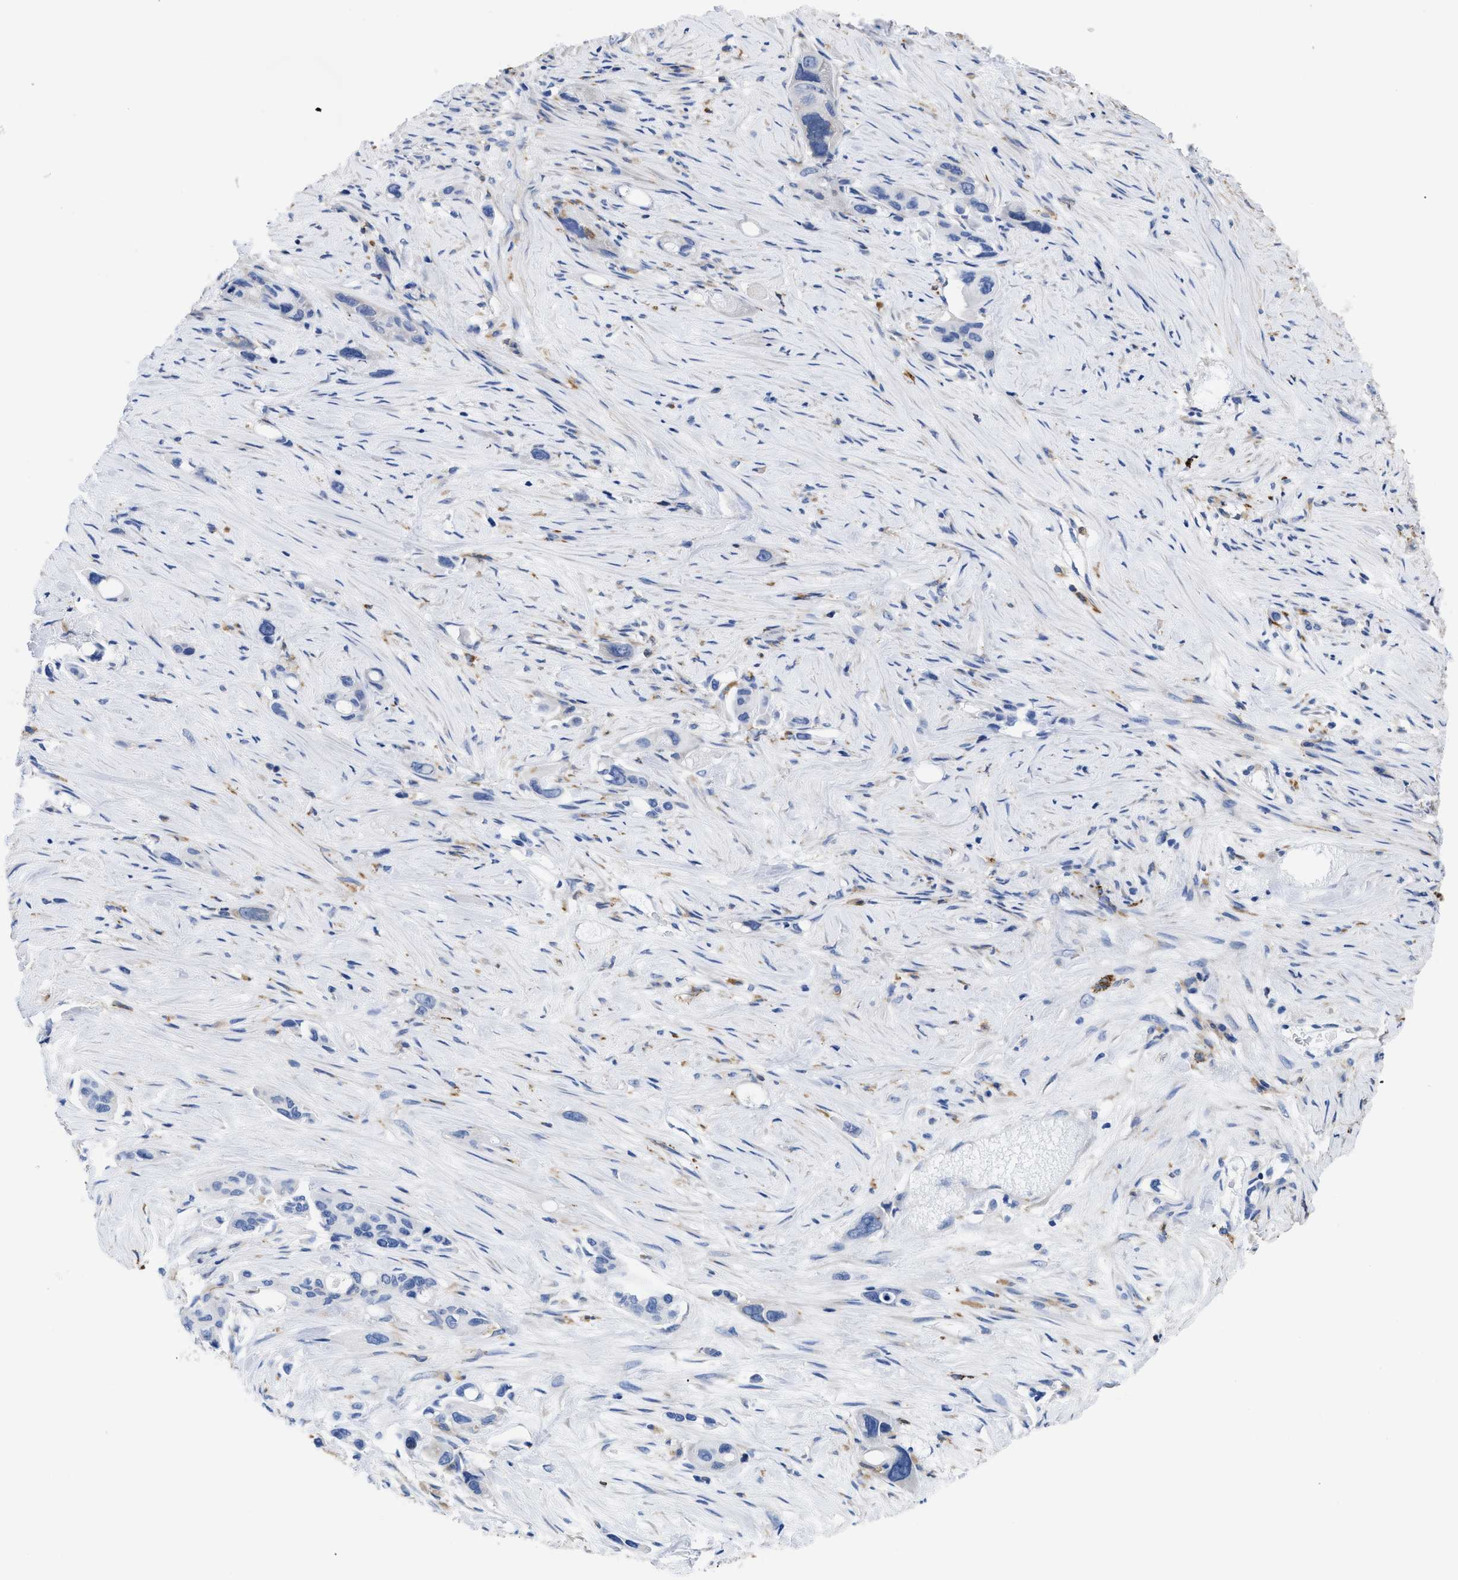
{"staining": {"intensity": "negative", "quantity": "none", "location": "none"}, "tissue": "pancreatic cancer", "cell_type": "Tumor cells", "image_type": "cancer", "snomed": [{"axis": "morphology", "description": "Adenocarcinoma, NOS"}, {"axis": "topography", "description": "Pancreas"}], "caption": "Tumor cells show no significant expression in pancreatic cancer (adenocarcinoma).", "gene": "HLA-DPA1", "patient": {"sex": "male", "age": 53}}